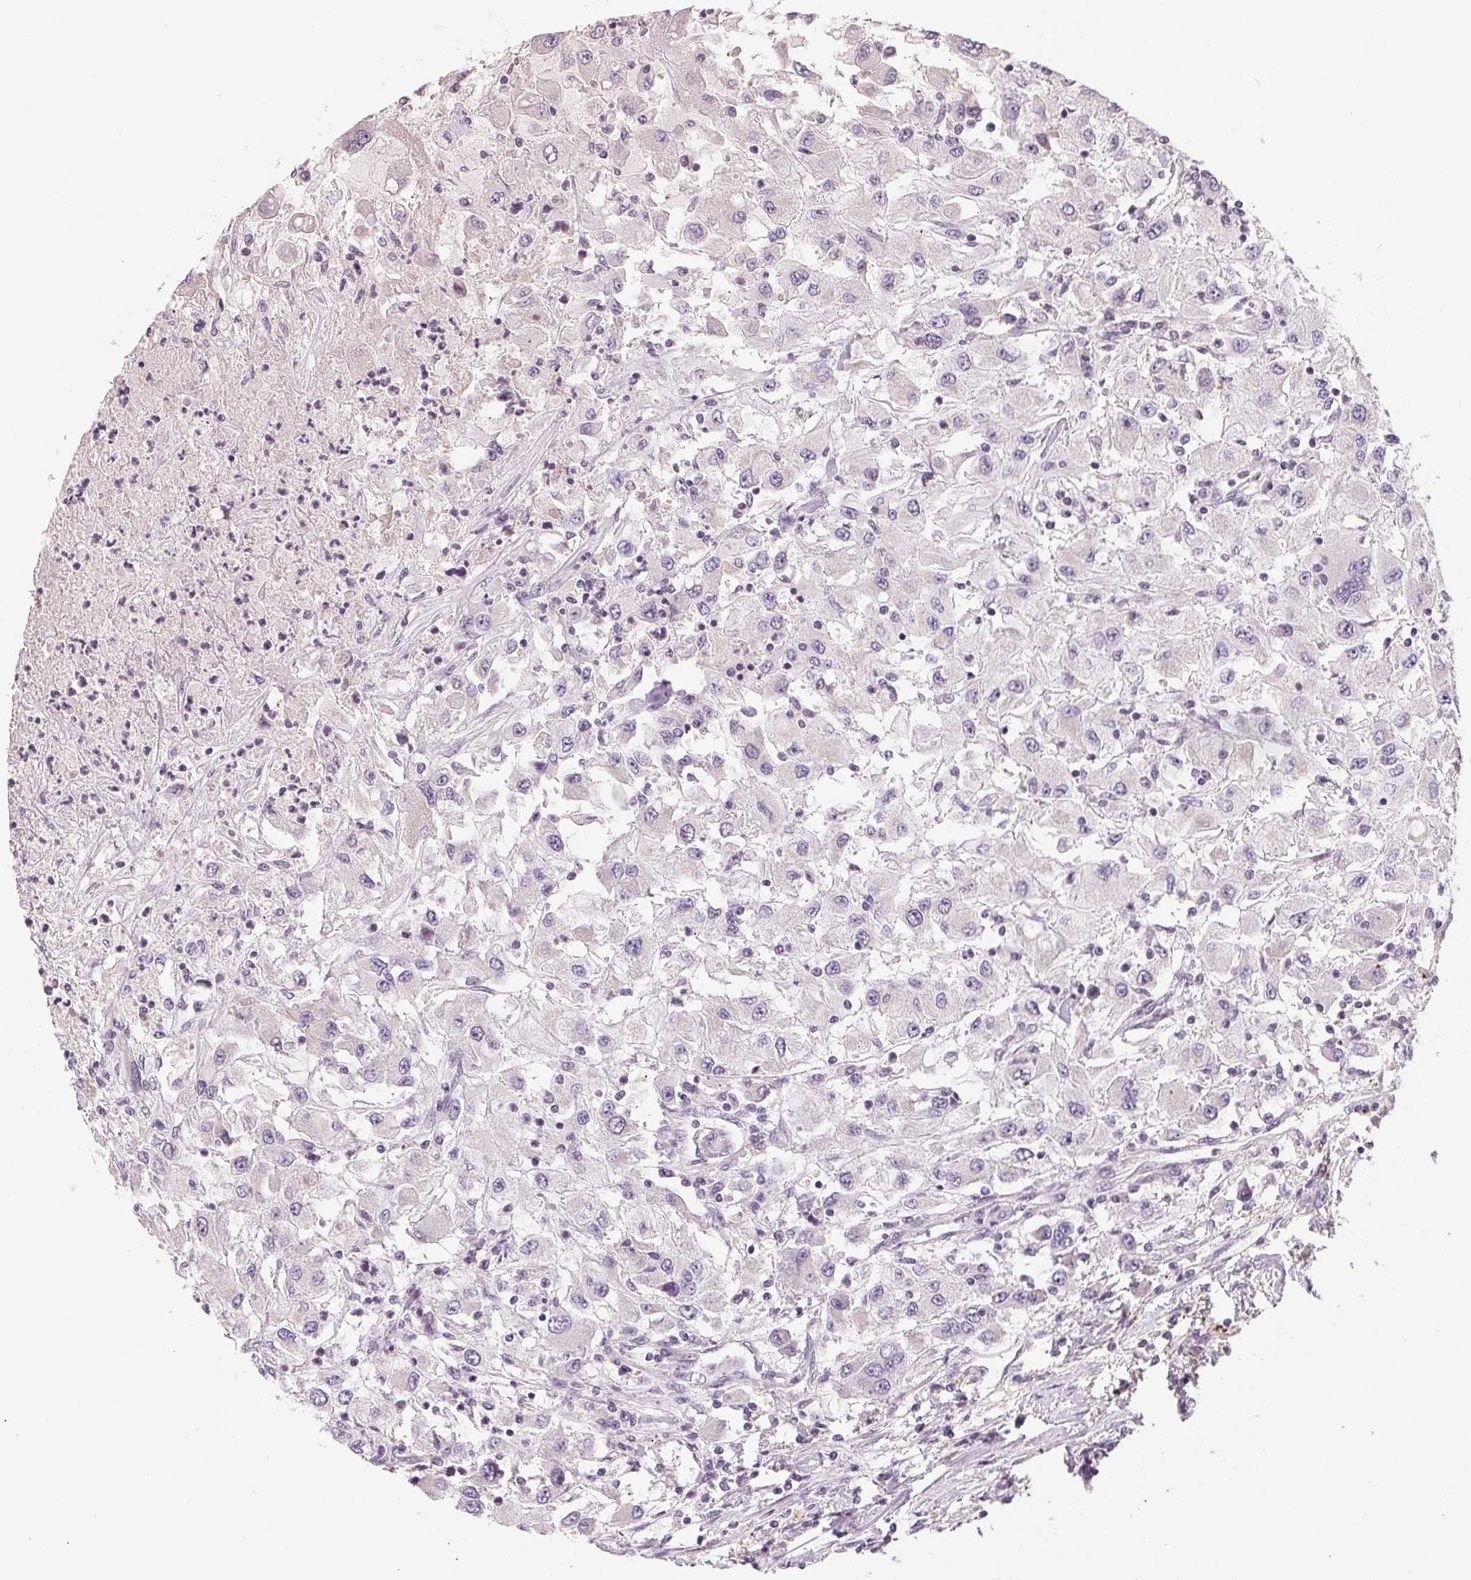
{"staining": {"intensity": "negative", "quantity": "none", "location": "none"}, "tissue": "renal cancer", "cell_type": "Tumor cells", "image_type": "cancer", "snomed": [{"axis": "morphology", "description": "Adenocarcinoma, NOS"}, {"axis": "topography", "description": "Kidney"}], "caption": "There is no significant expression in tumor cells of adenocarcinoma (renal).", "gene": "AQP8", "patient": {"sex": "female", "age": 67}}